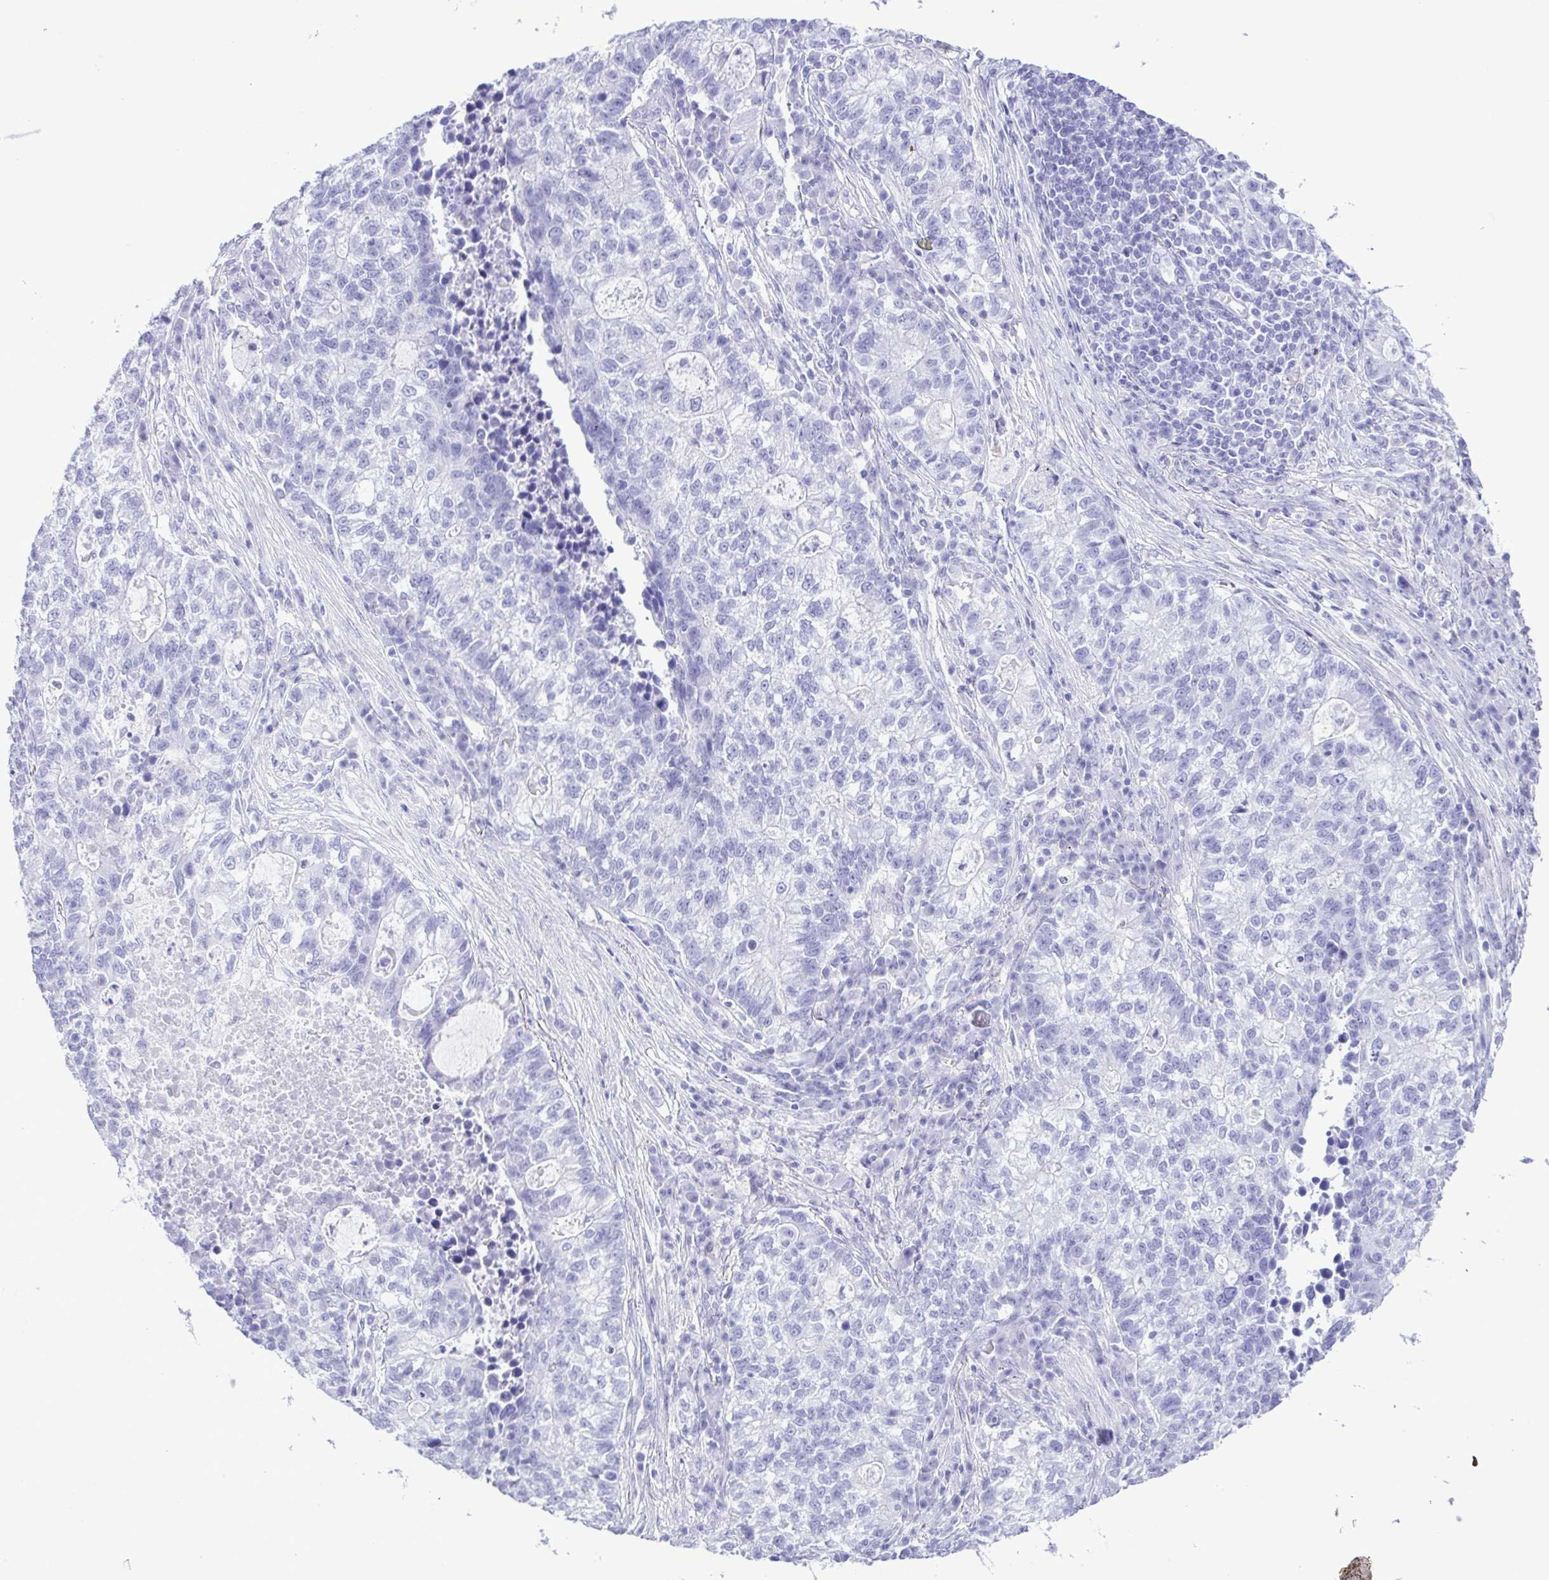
{"staining": {"intensity": "negative", "quantity": "none", "location": "none"}, "tissue": "lung cancer", "cell_type": "Tumor cells", "image_type": "cancer", "snomed": [{"axis": "morphology", "description": "Adenocarcinoma, NOS"}, {"axis": "topography", "description": "Lung"}], "caption": "This is an immunohistochemistry (IHC) image of human lung adenocarcinoma. There is no positivity in tumor cells.", "gene": "CASP14", "patient": {"sex": "male", "age": 57}}